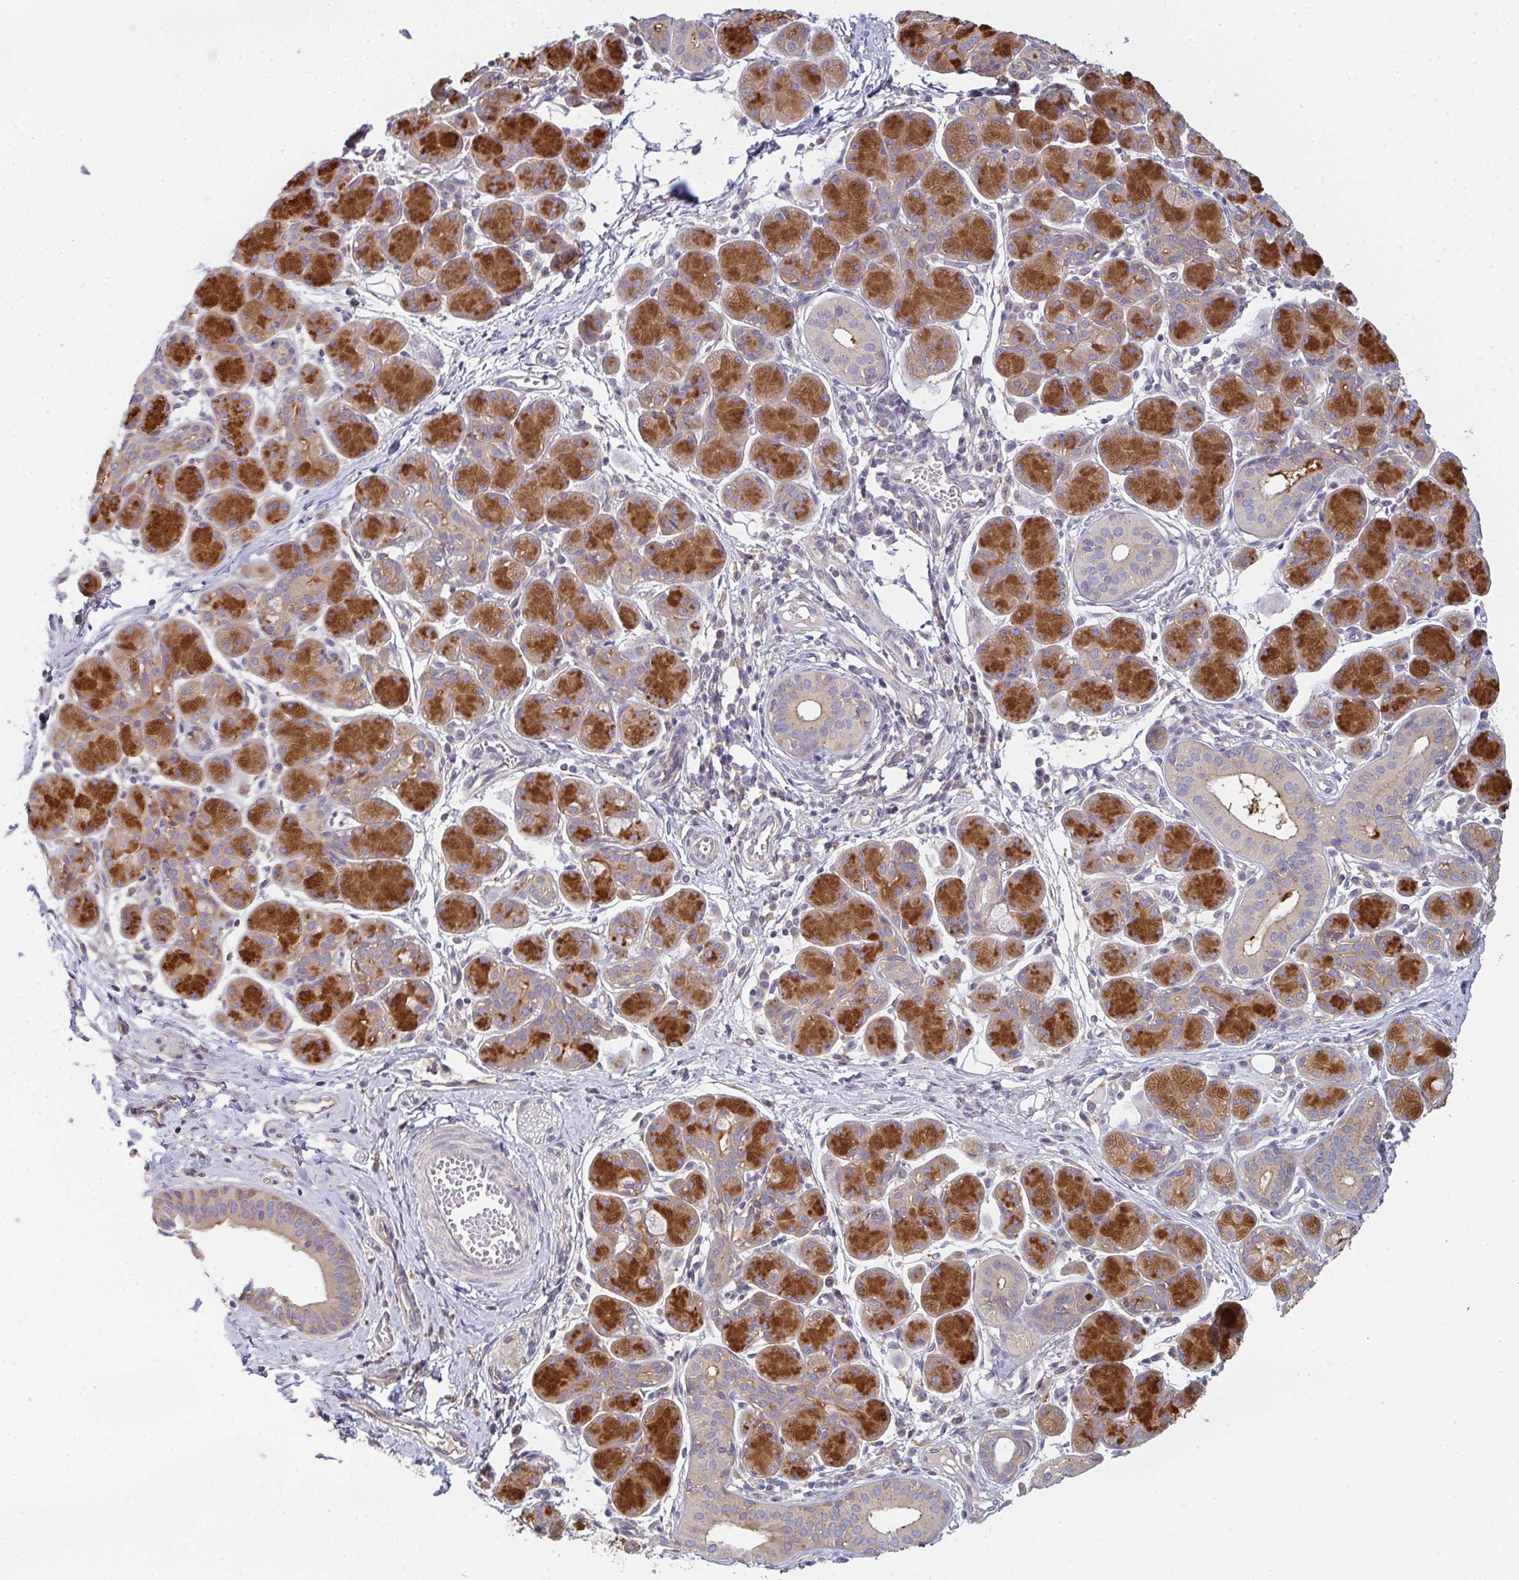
{"staining": {"intensity": "strong", "quantity": "25%-75%", "location": "cytoplasmic/membranous"}, "tissue": "salivary gland", "cell_type": "Glandular cells", "image_type": "normal", "snomed": [{"axis": "morphology", "description": "Normal tissue, NOS"}, {"axis": "morphology", "description": "Inflammation, NOS"}, {"axis": "topography", "description": "Lymph node"}, {"axis": "topography", "description": "Salivary gland"}], "caption": "Glandular cells reveal high levels of strong cytoplasmic/membranous staining in about 25%-75% of cells in unremarkable salivary gland.", "gene": "SNX5", "patient": {"sex": "male", "age": 3}}